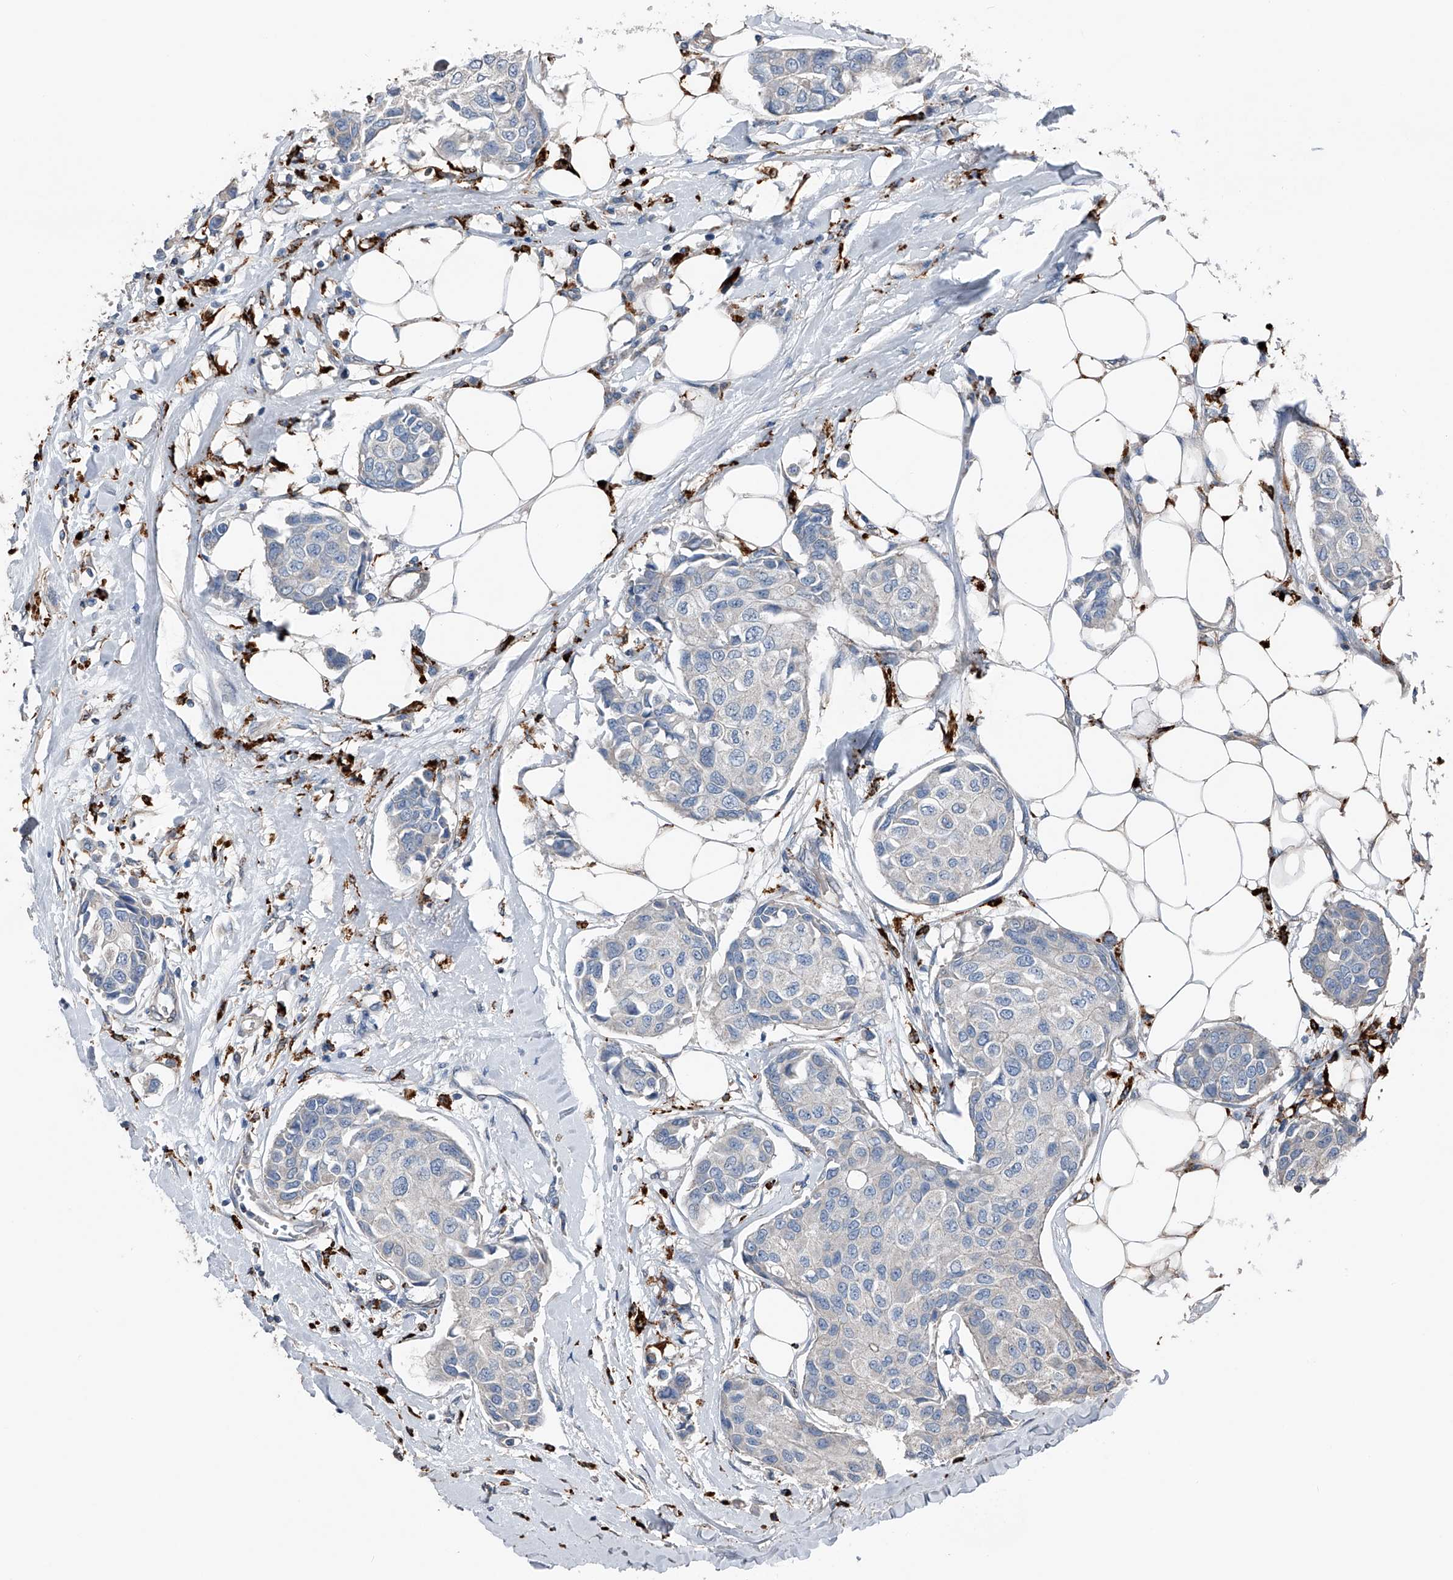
{"staining": {"intensity": "negative", "quantity": "none", "location": "none"}, "tissue": "breast cancer", "cell_type": "Tumor cells", "image_type": "cancer", "snomed": [{"axis": "morphology", "description": "Duct carcinoma"}, {"axis": "topography", "description": "Breast"}], "caption": "The histopathology image demonstrates no staining of tumor cells in breast cancer. The staining was performed using DAB to visualize the protein expression in brown, while the nuclei were stained in blue with hematoxylin (Magnification: 20x).", "gene": "ZNF772", "patient": {"sex": "female", "age": 80}}